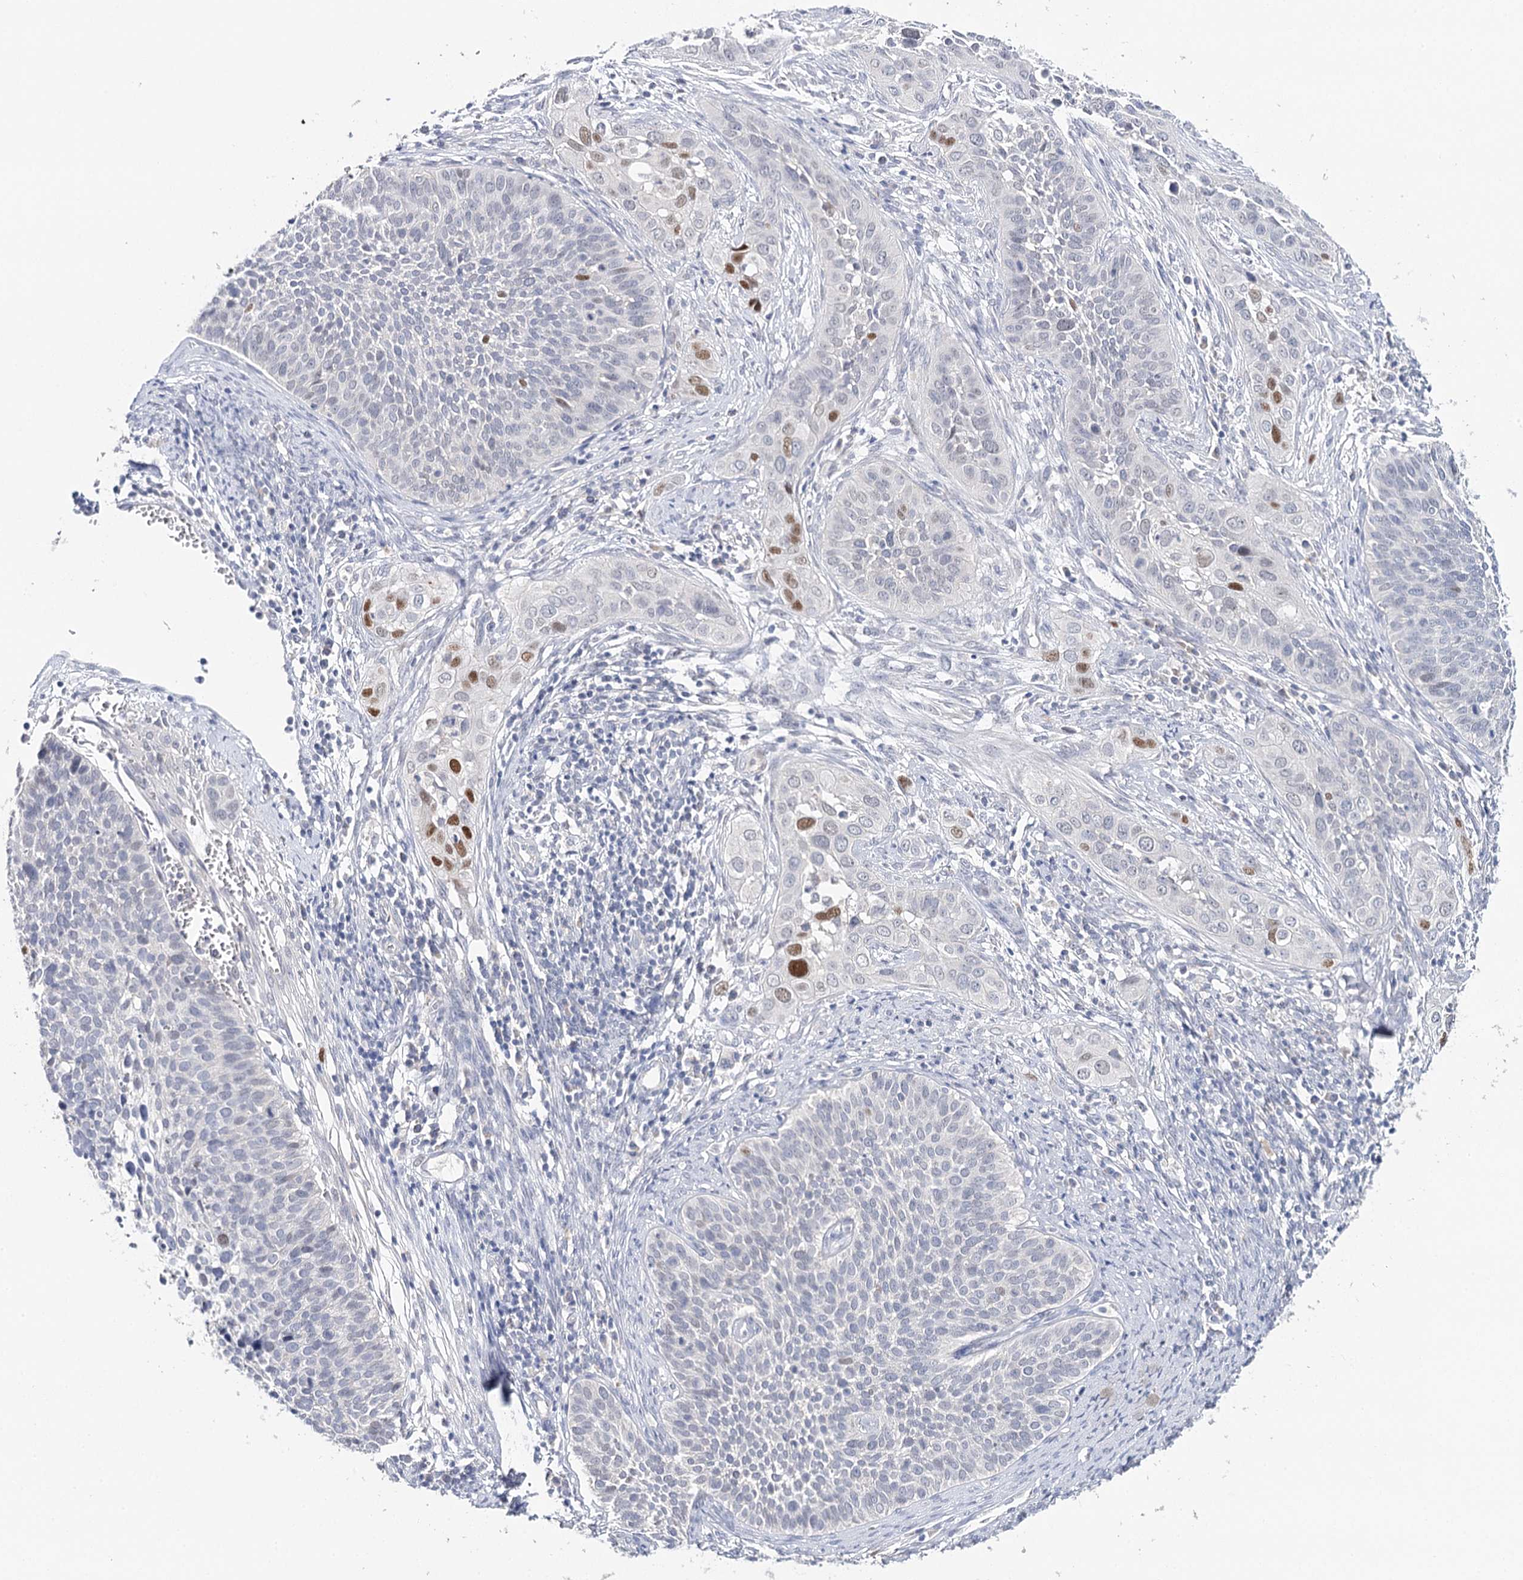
{"staining": {"intensity": "moderate", "quantity": "<25%", "location": "nuclear"}, "tissue": "cervical cancer", "cell_type": "Tumor cells", "image_type": "cancer", "snomed": [{"axis": "morphology", "description": "Squamous cell carcinoma, NOS"}, {"axis": "topography", "description": "Cervix"}], "caption": "A brown stain labels moderate nuclear positivity of a protein in cervical cancer (squamous cell carcinoma) tumor cells.", "gene": "TP53", "patient": {"sex": "female", "age": 34}}